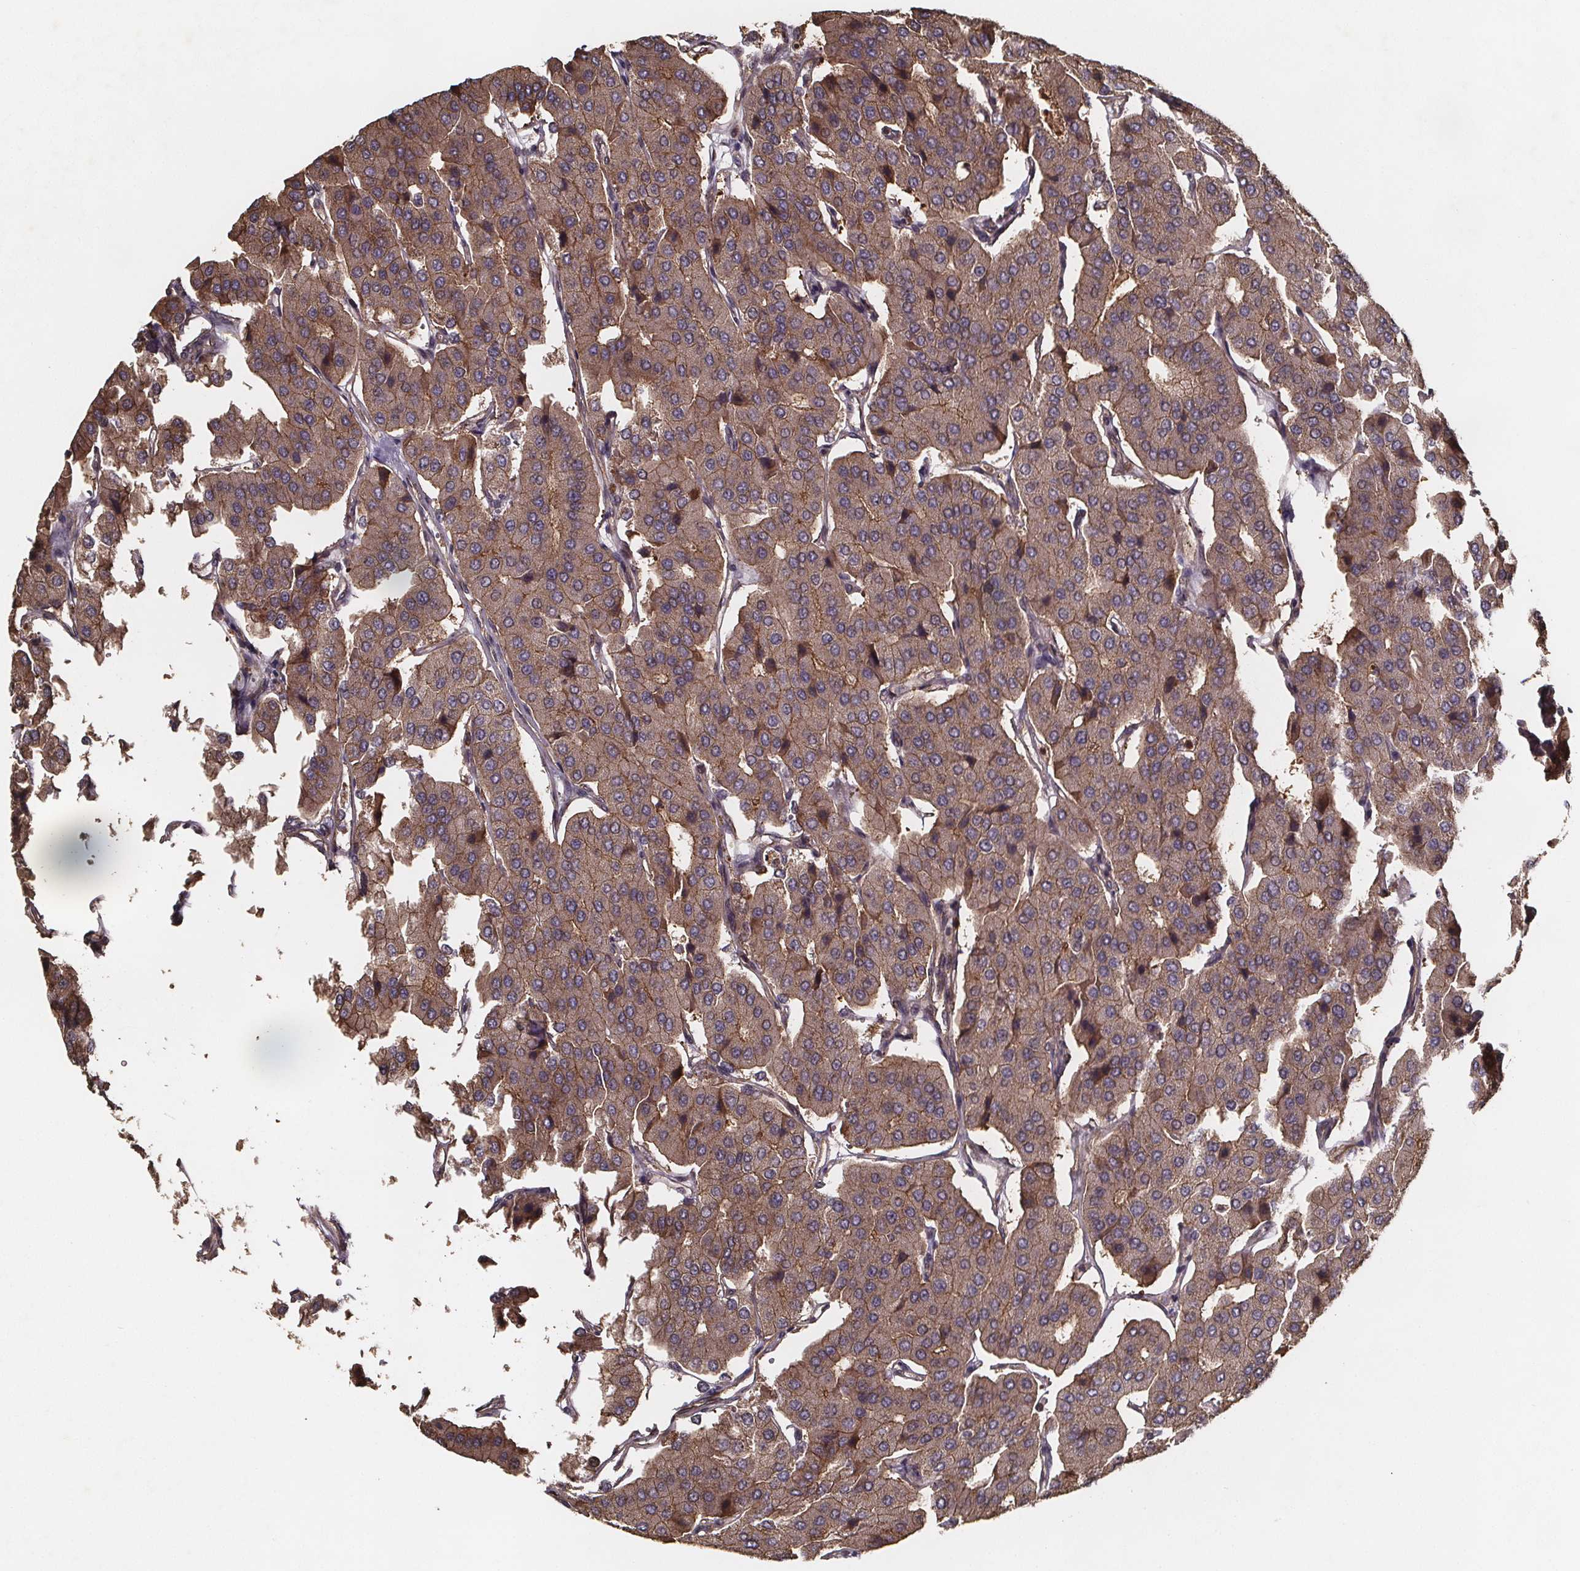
{"staining": {"intensity": "moderate", "quantity": ">75%", "location": "cytoplasmic/membranous"}, "tissue": "parathyroid gland", "cell_type": "Glandular cells", "image_type": "normal", "snomed": [{"axis": "morphology", "description": "Normal tissue, NOS"}, {"axis": "morphology", "description": "Adenoma, NOS"}, {"axis": "topography", "description": "Parathyroid gland"}], "caption": "Glandular cells exhibit moderate cytoplasmic/membranous expression in about >75% of cells in benign parathyroid gland.", "gene": "ZNF879", "patient": {"sex": "female", "age": 86}}